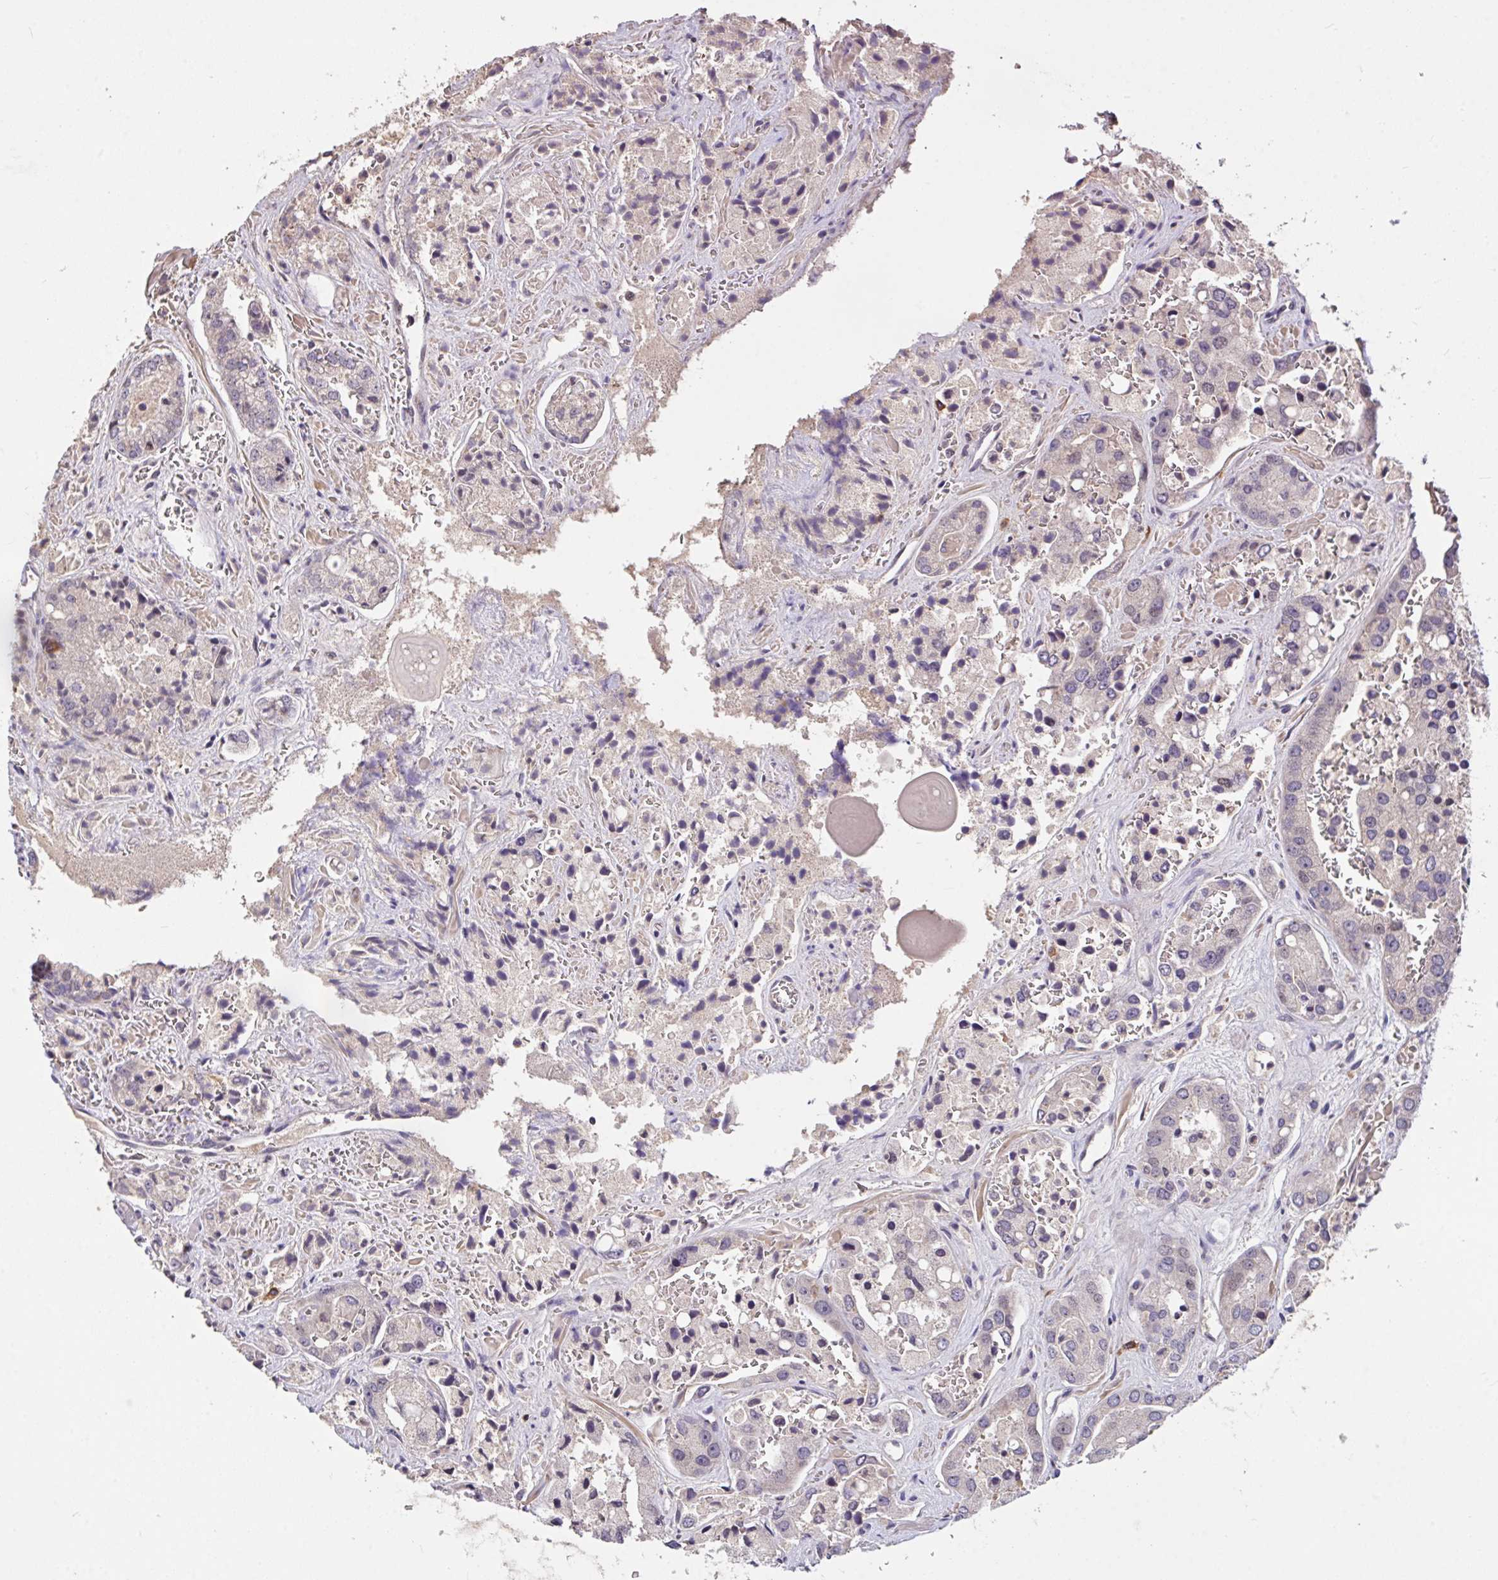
{"staining": {"intensity": "negative", "quantity": "none", "location": "none"}, "tissue": "prostate cancer", "cell_type": "Tumor cells", "image_type": "cancer", "snomed": [{"axis": "morphology", "description": "Normal tissue, NOS"}, {"axis": "morphology", "description": "Adenocarcinoma, High grade"}, {"axis": "topography", "description": "Prostate"}, {"axis": "topography", "description": "Peripheral nerve tissue"}], "caption": "Prostate adenocarcinoma (high-grade) stained for a protein using immunohistochemistry exhibits no staining tumor cells.", "gene": "FCER1A", "patient": {"sex": "male", "age": 68}}